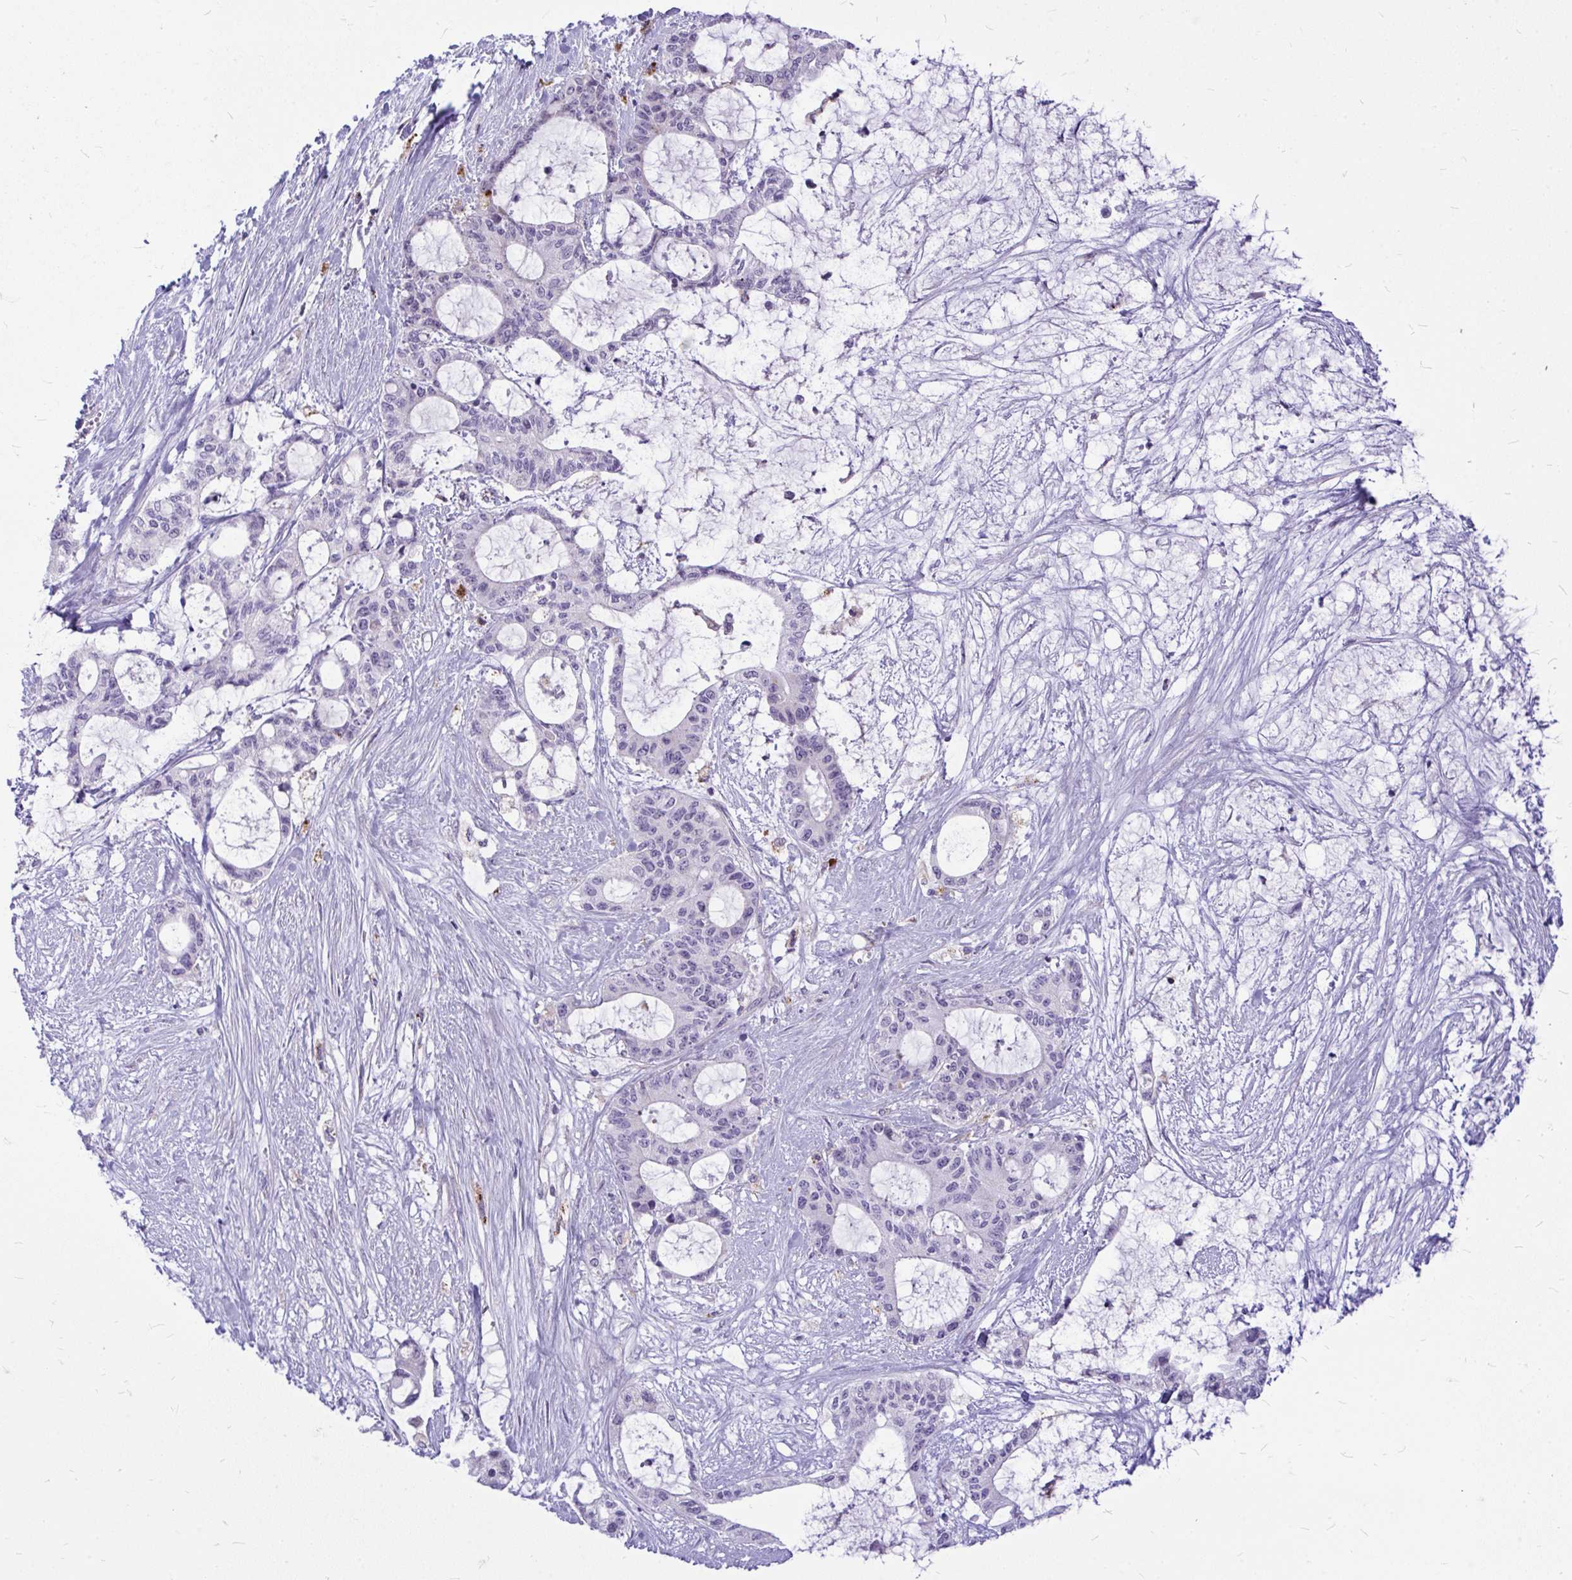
{"staining": {"intensity": "negative", "quantity": "none", "location": "none"}, "tissue": "liver cancer", "cell_type": "Tumor cells", "image_type": "cancer", "snomed": [{"axis": "morphology", "description": "Normal tissue, NOS"}, {"axis": "morphology", "description": "Cholangiocarcinoma"}, {"axis": "topography", "description": "Liver"}, {"axis": "topography", "description": "Peripheral nerve tissue"}], "caption": "There is no significant expression in tumor cells of cholangiocarcinoma (liver).", "gene": "ZSCAN25", "patient": {"sex": "female", "age": 73}}